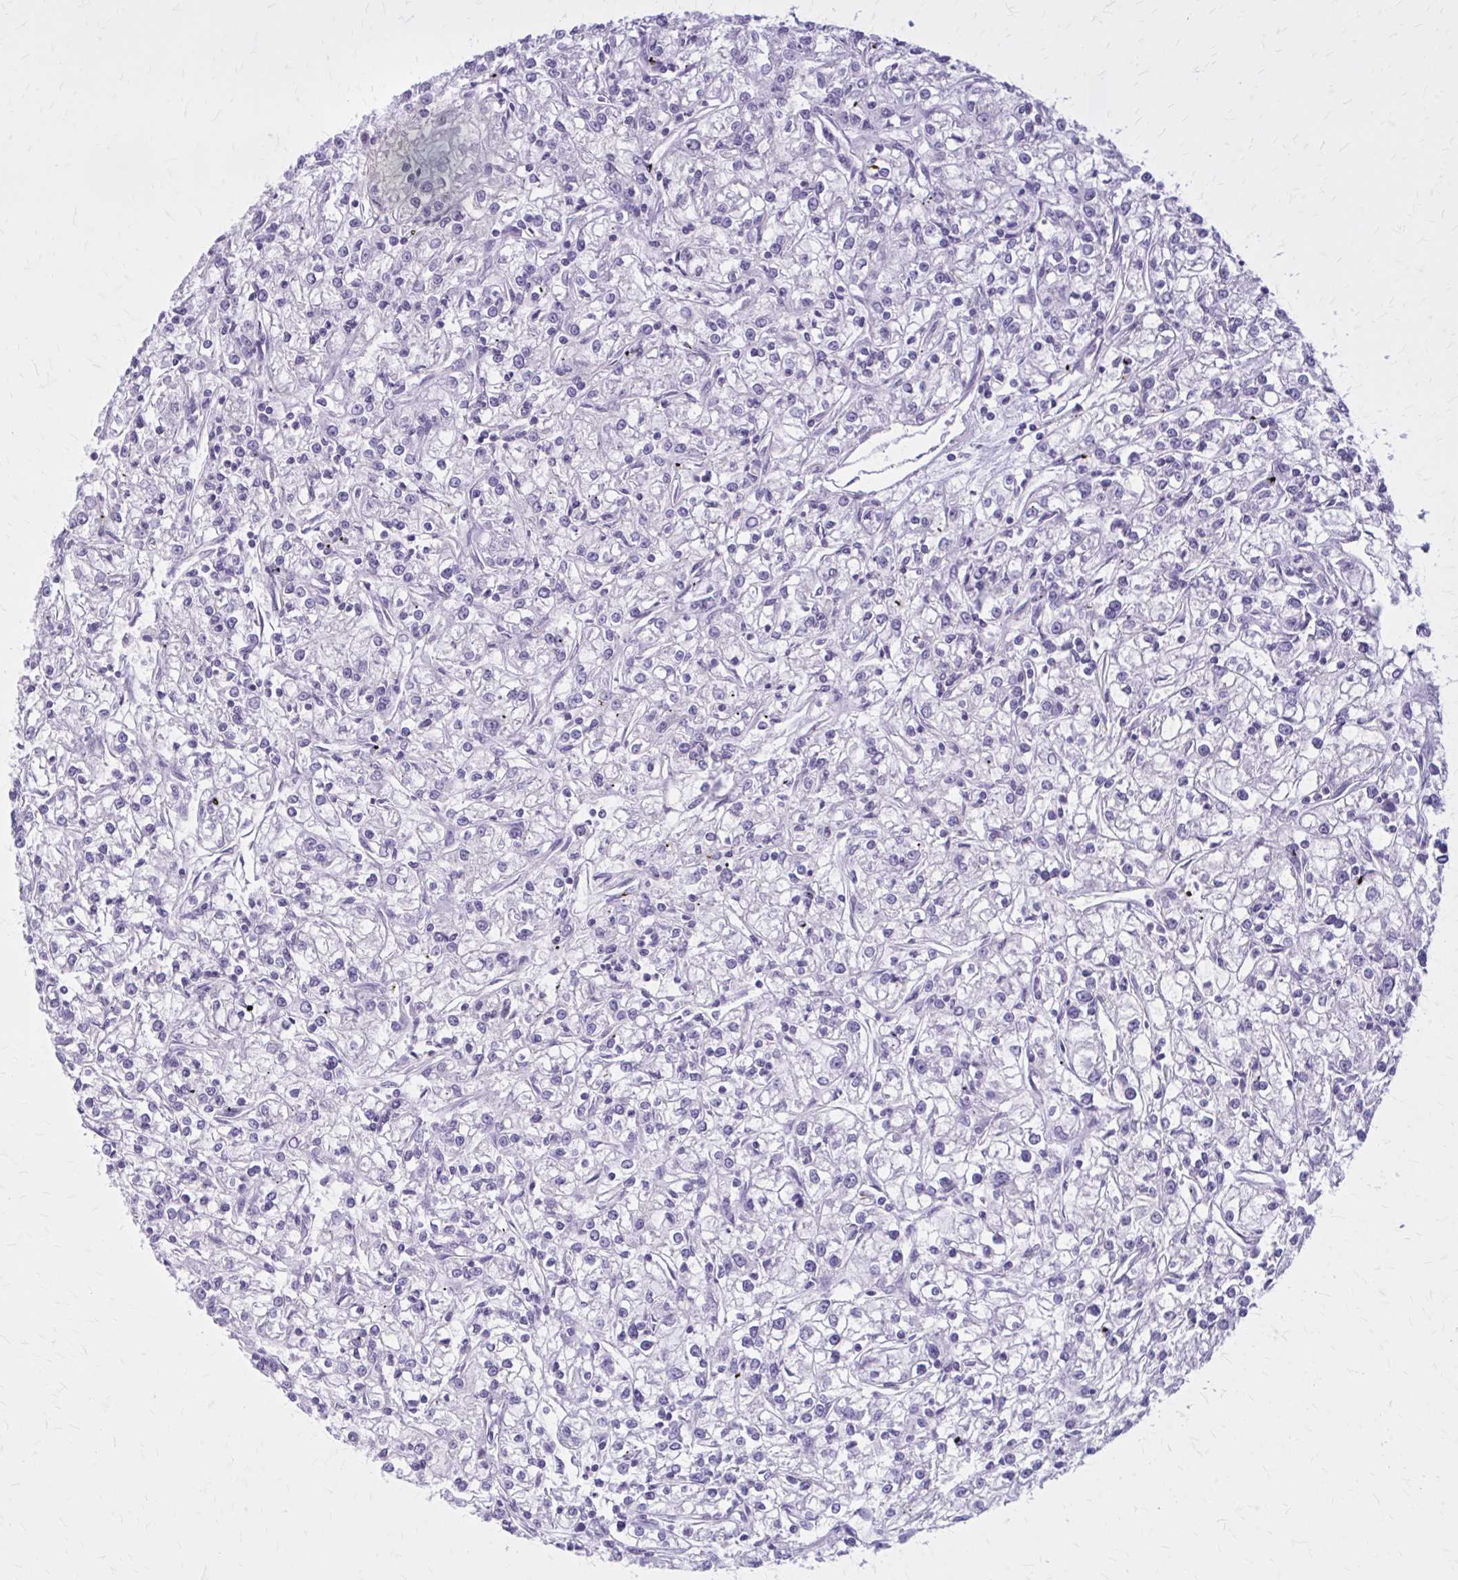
{"staining": {"intensity": "negative", "quantity": "none", "location": "none"}, "tissue": "renal cancer", "cell_type": "Tumor cells", "image_type": "cancer", "snomed": [{"axis": "morphology", "description": "Adenocarcinoma, NOS"}, {"axis": "topography", "description": "Kidney"}], "caption": "This is an IHC image of renal cancer. There is no expression in tumor cells.", "gene": "PITPNM1", "patient": {"sex": "female", "age": 59}}